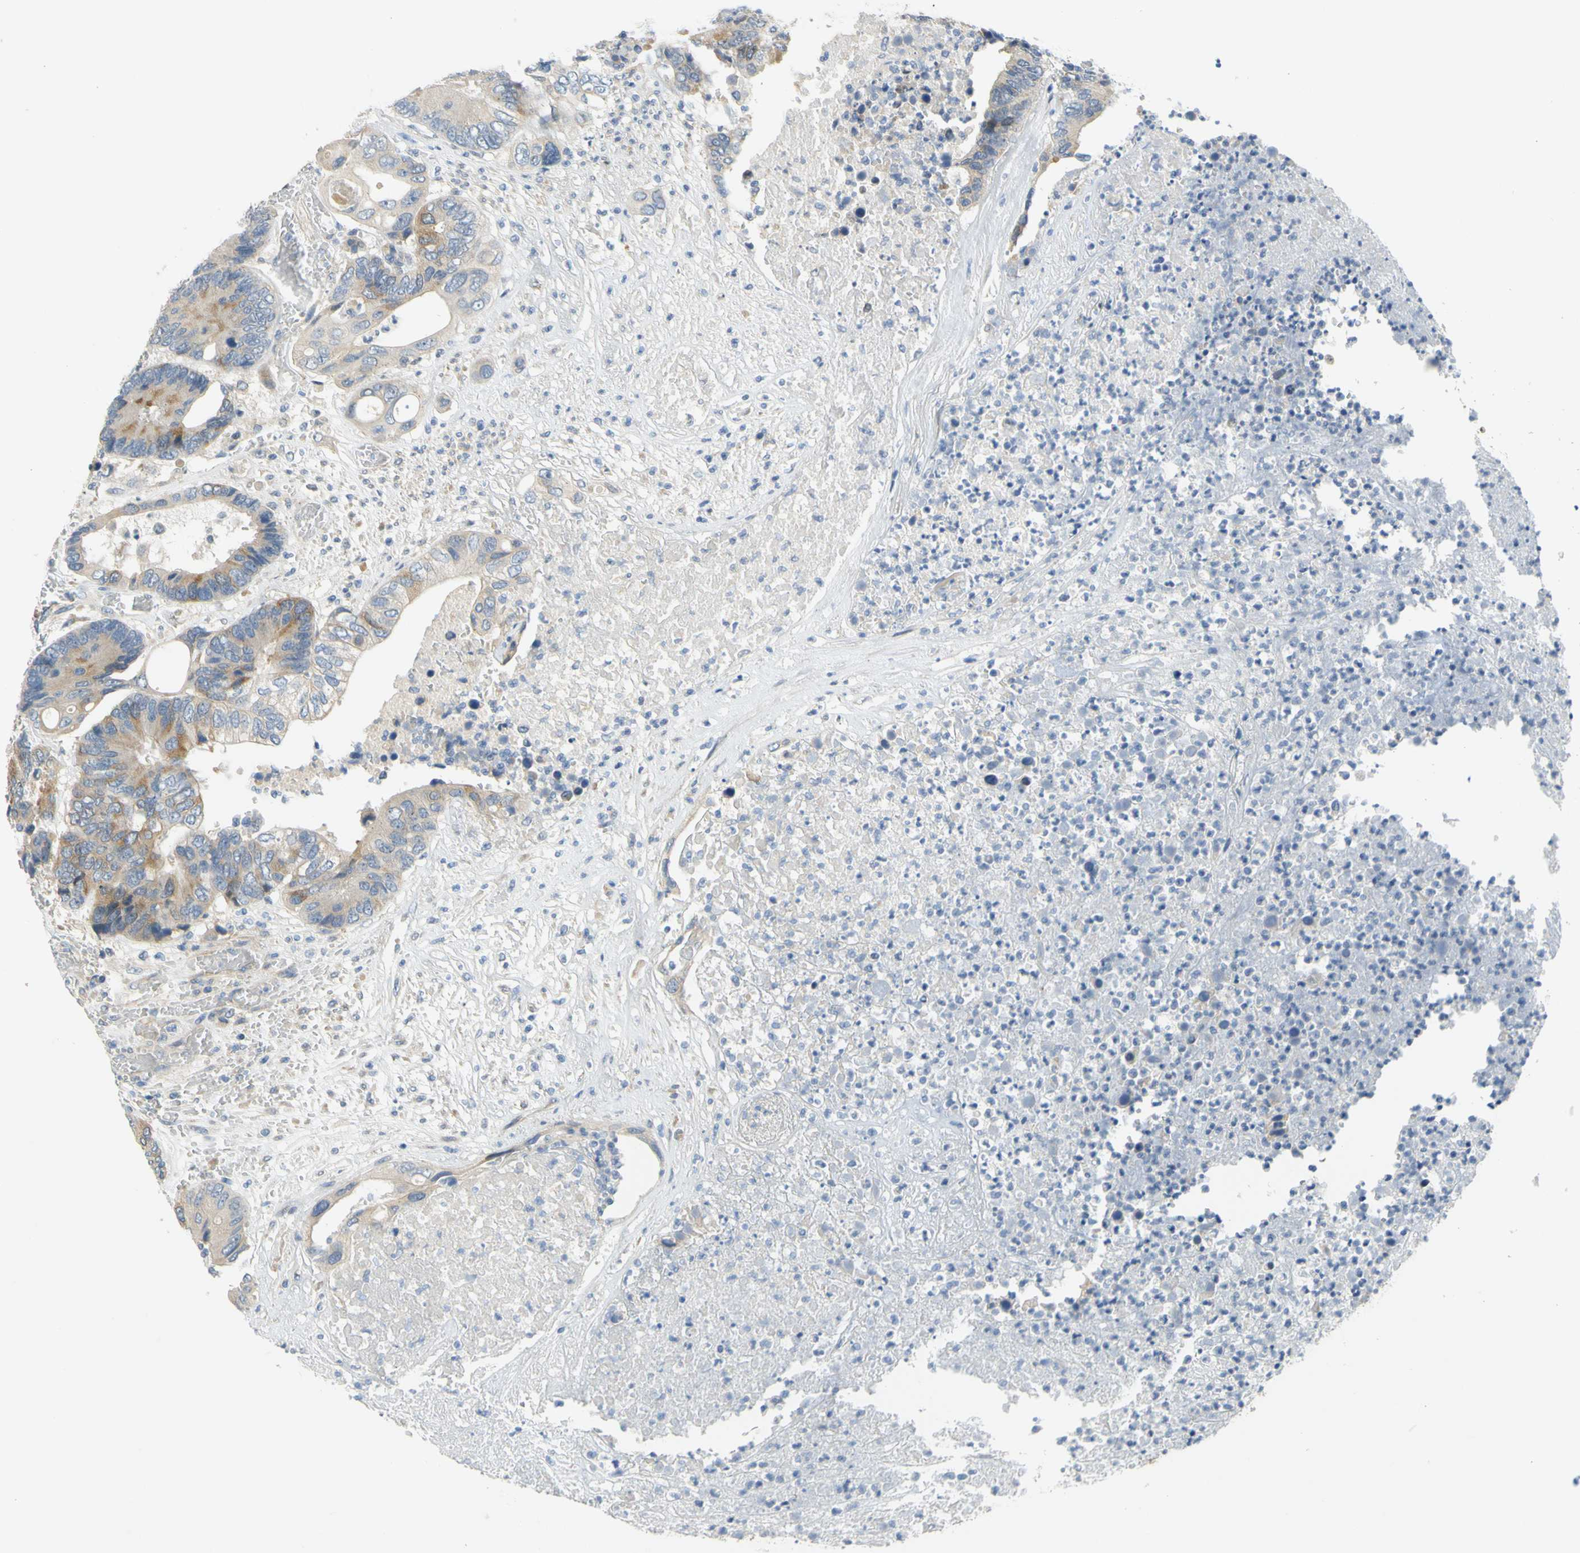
{"staining": {"intensity": "moderate", "quantity": "<25%", "location": "cytoplasmic/membranous"}, "tissue": "colorectal cancer", "cell_type": "Tumor cells", "image_type": "cancer", "snomed": [{"axis": "morphology", "description": "Adenocarcinoma, NOS"}, {"axis": "topography", "description": "Rectum"}], "caption": "An image showing moderate cytoplasmic/membranous positivity in approximately <25% of tumor cells in colorectal cancer (adenocarcinoma), as visualized by brown immunohistochemical staining.", "gene": "CCNB2", "patient": {"sex": "male", "age": 55}}